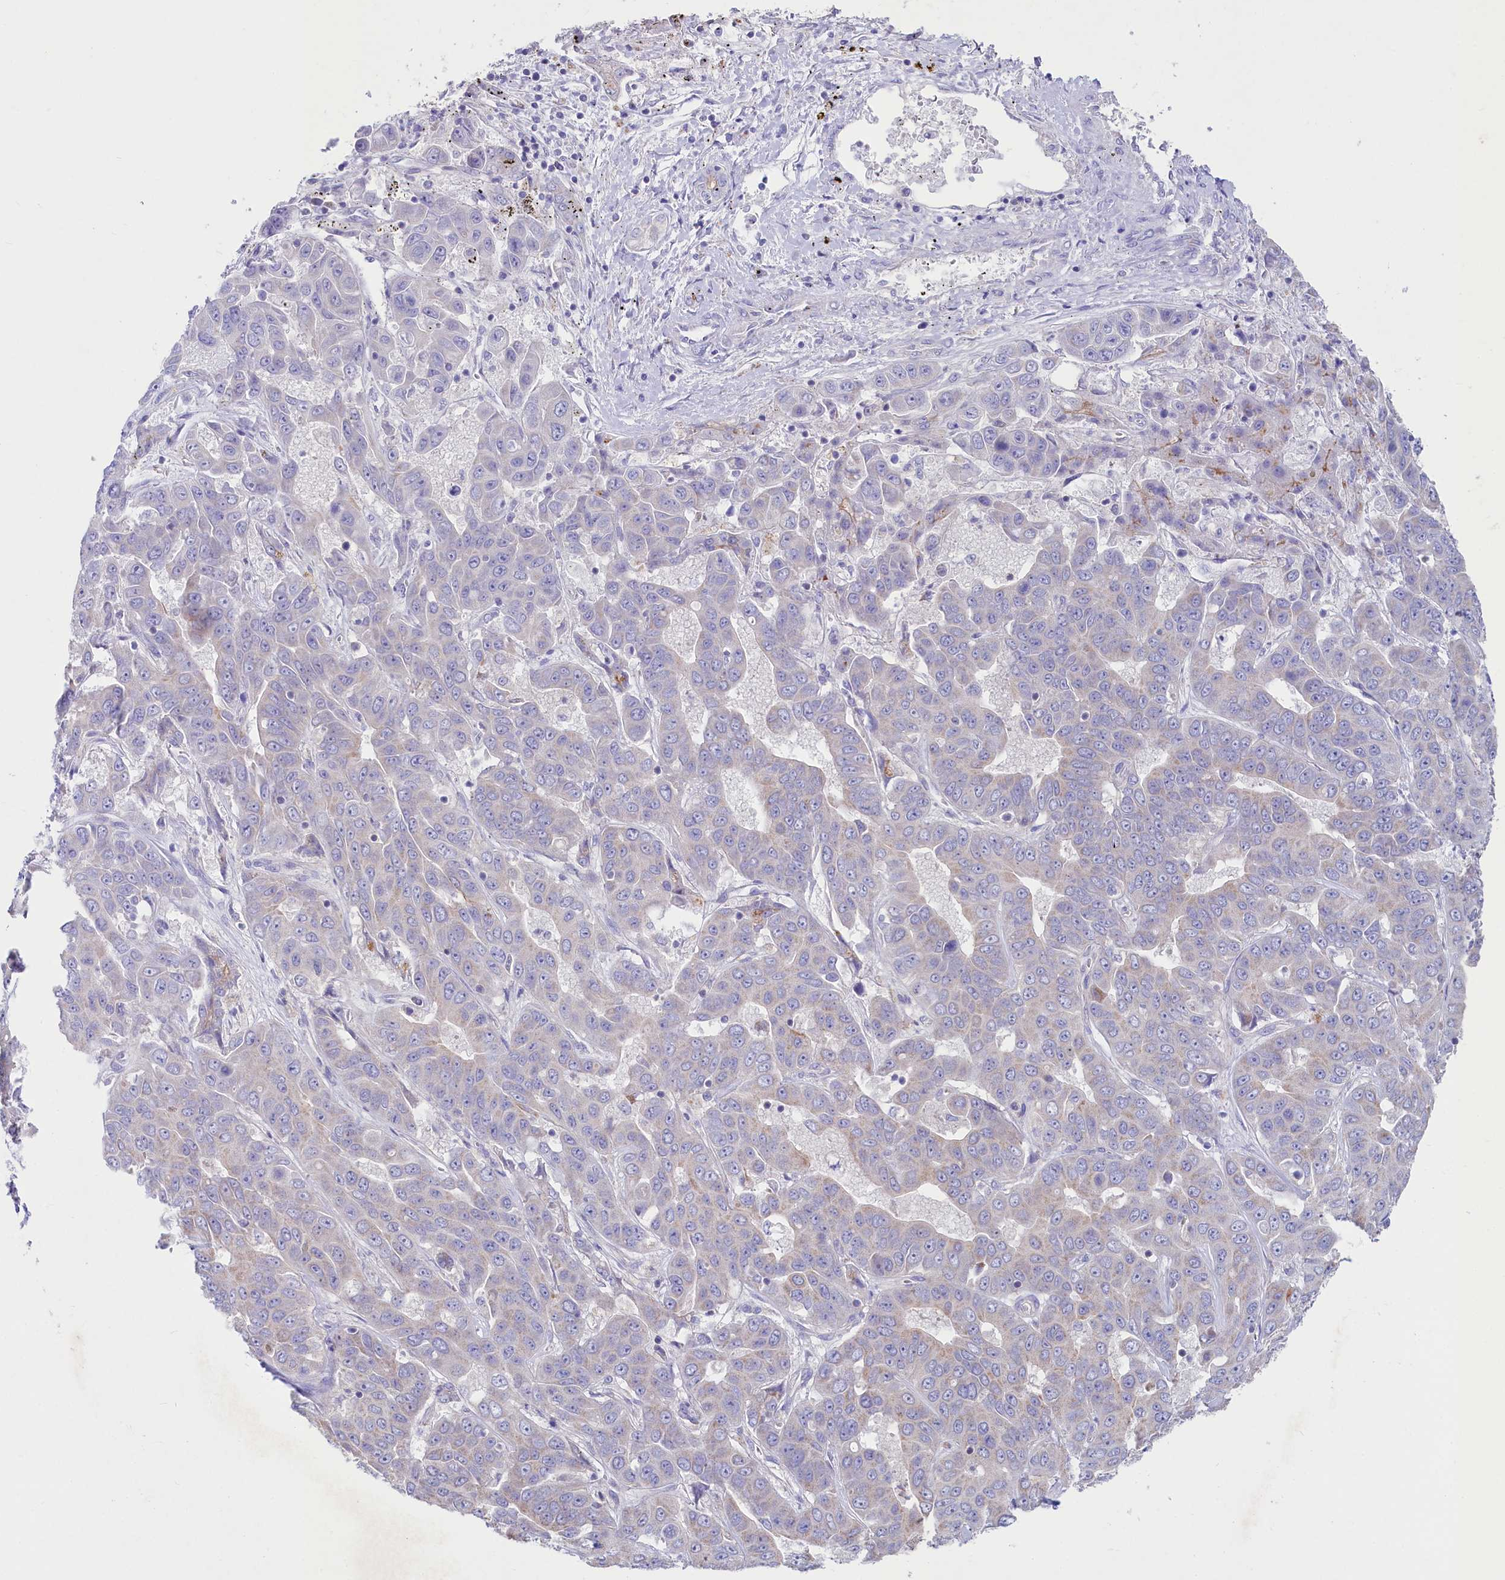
{"staining": {"intensity": "weak", "quantity": "<25%", "location": "cytoplasmic/membranous"}, "tissue": "liver cancer", "cell_type": "Tumor cells", "image_type": "cancer", "snomed": [{"axis": "morphology", "description": "Cholangiocarcinoma"}, {"axis": "topography", "description": "Liver"}], "caption": "Immunohistochemical staining of human cholangiocarcinoma (liver) shows no significant positivity in tumor cells.", "gene": "VPS26B", "patient": {"sex": "female", "age": 52}}